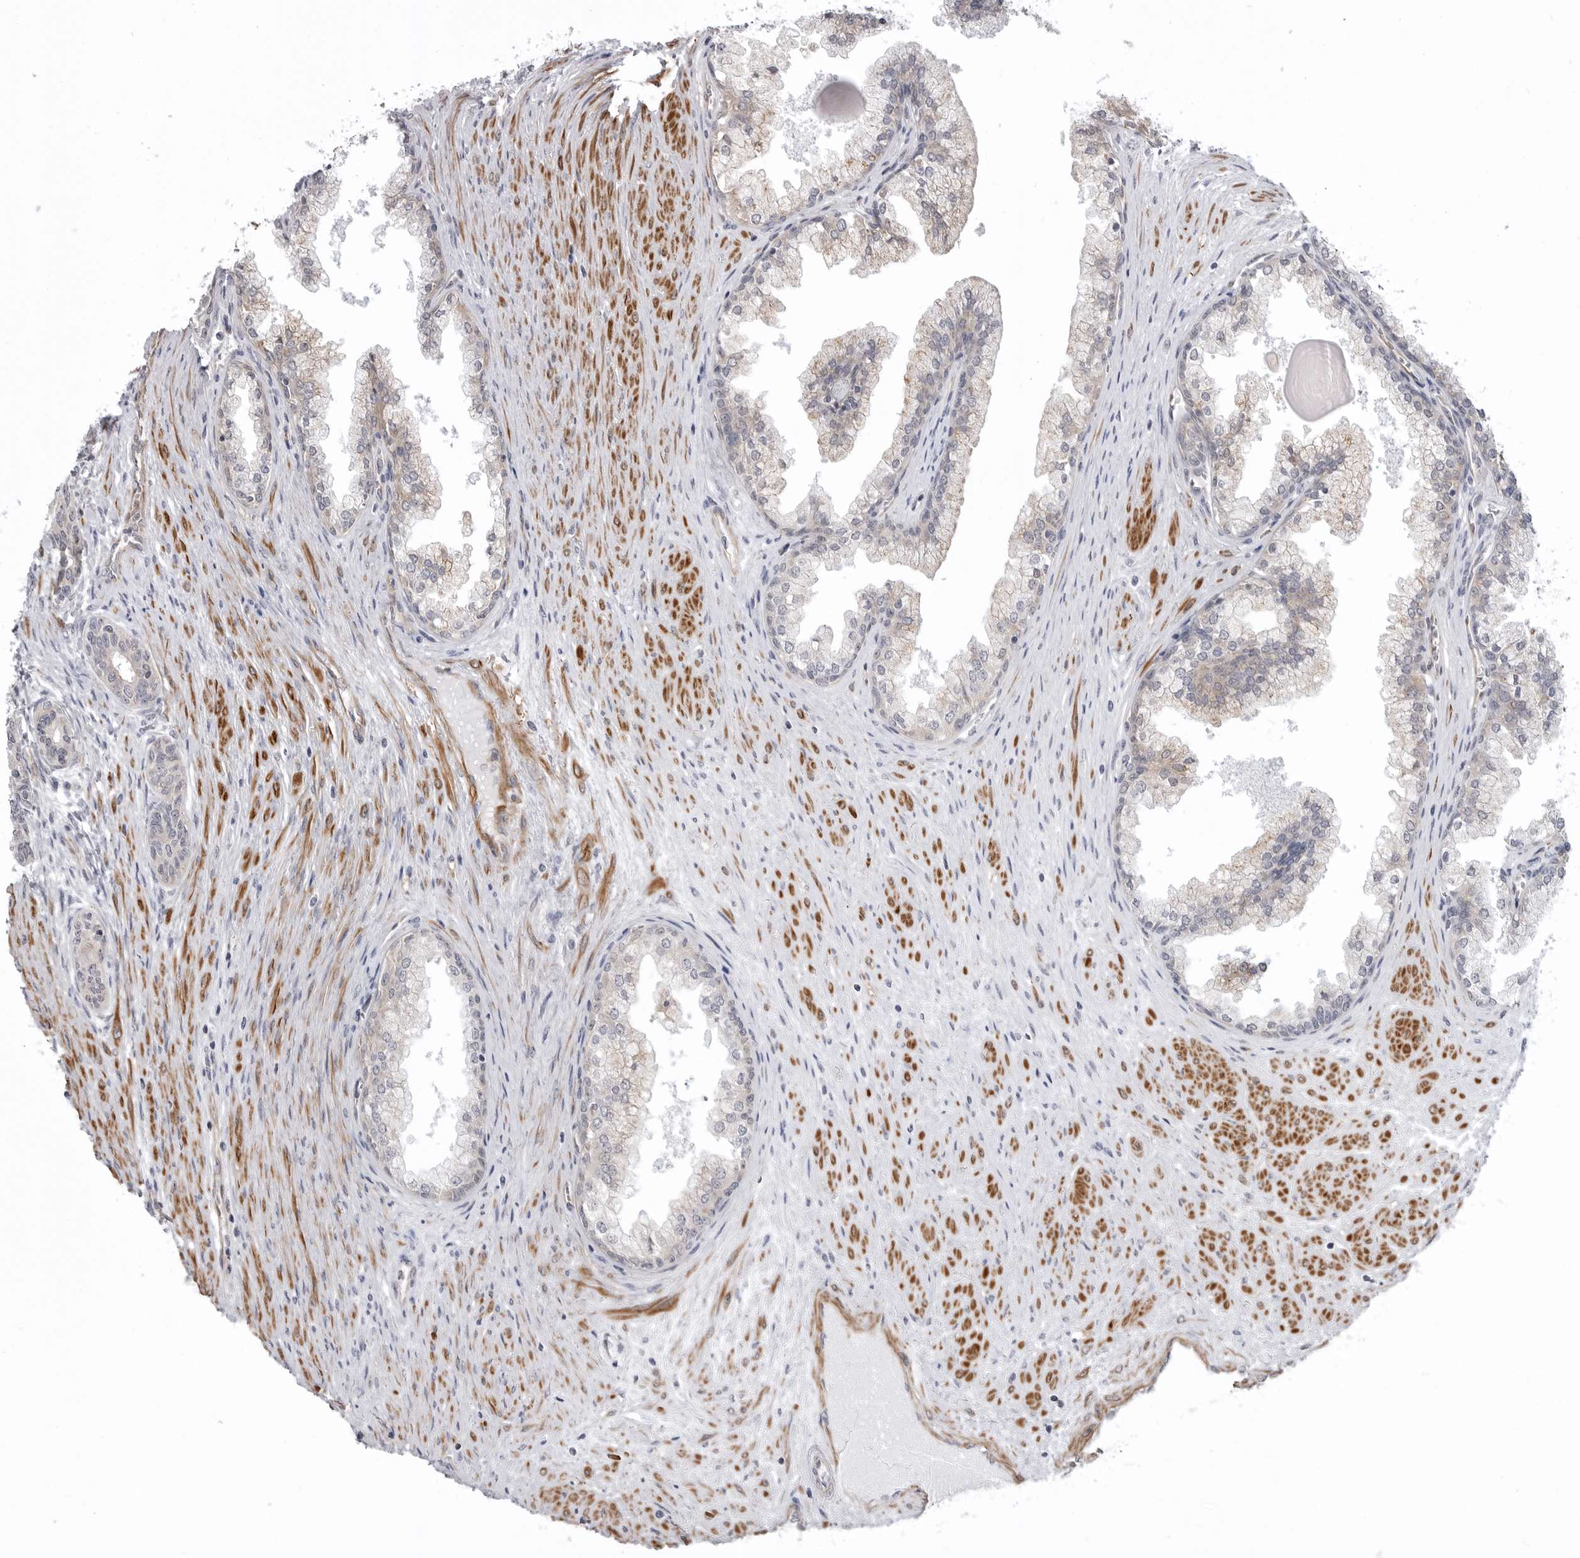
{"staining": {"intensity": "negative", "quantity": "none", "location": "none"}, "tissue": "prostate cancer", "cell_type": "Tumor cells", "image_type": "cancer", "snomed": [{"axis": "morphology", "description": "Normal tissue, NOS"}, {"axis": "morphology", "description": "Adenocarcinoma, Low grade"}, {"axis": "topography", "description": "Prostate"}, {"axis": "topography", "description": "Peripheral nerve tissue"}], "caption": "This is an IHC image of human prostate cancer. There is no expression in tumor cells.", "gene": "SCP2", "patient": {"sex": "male", "age": 71}}